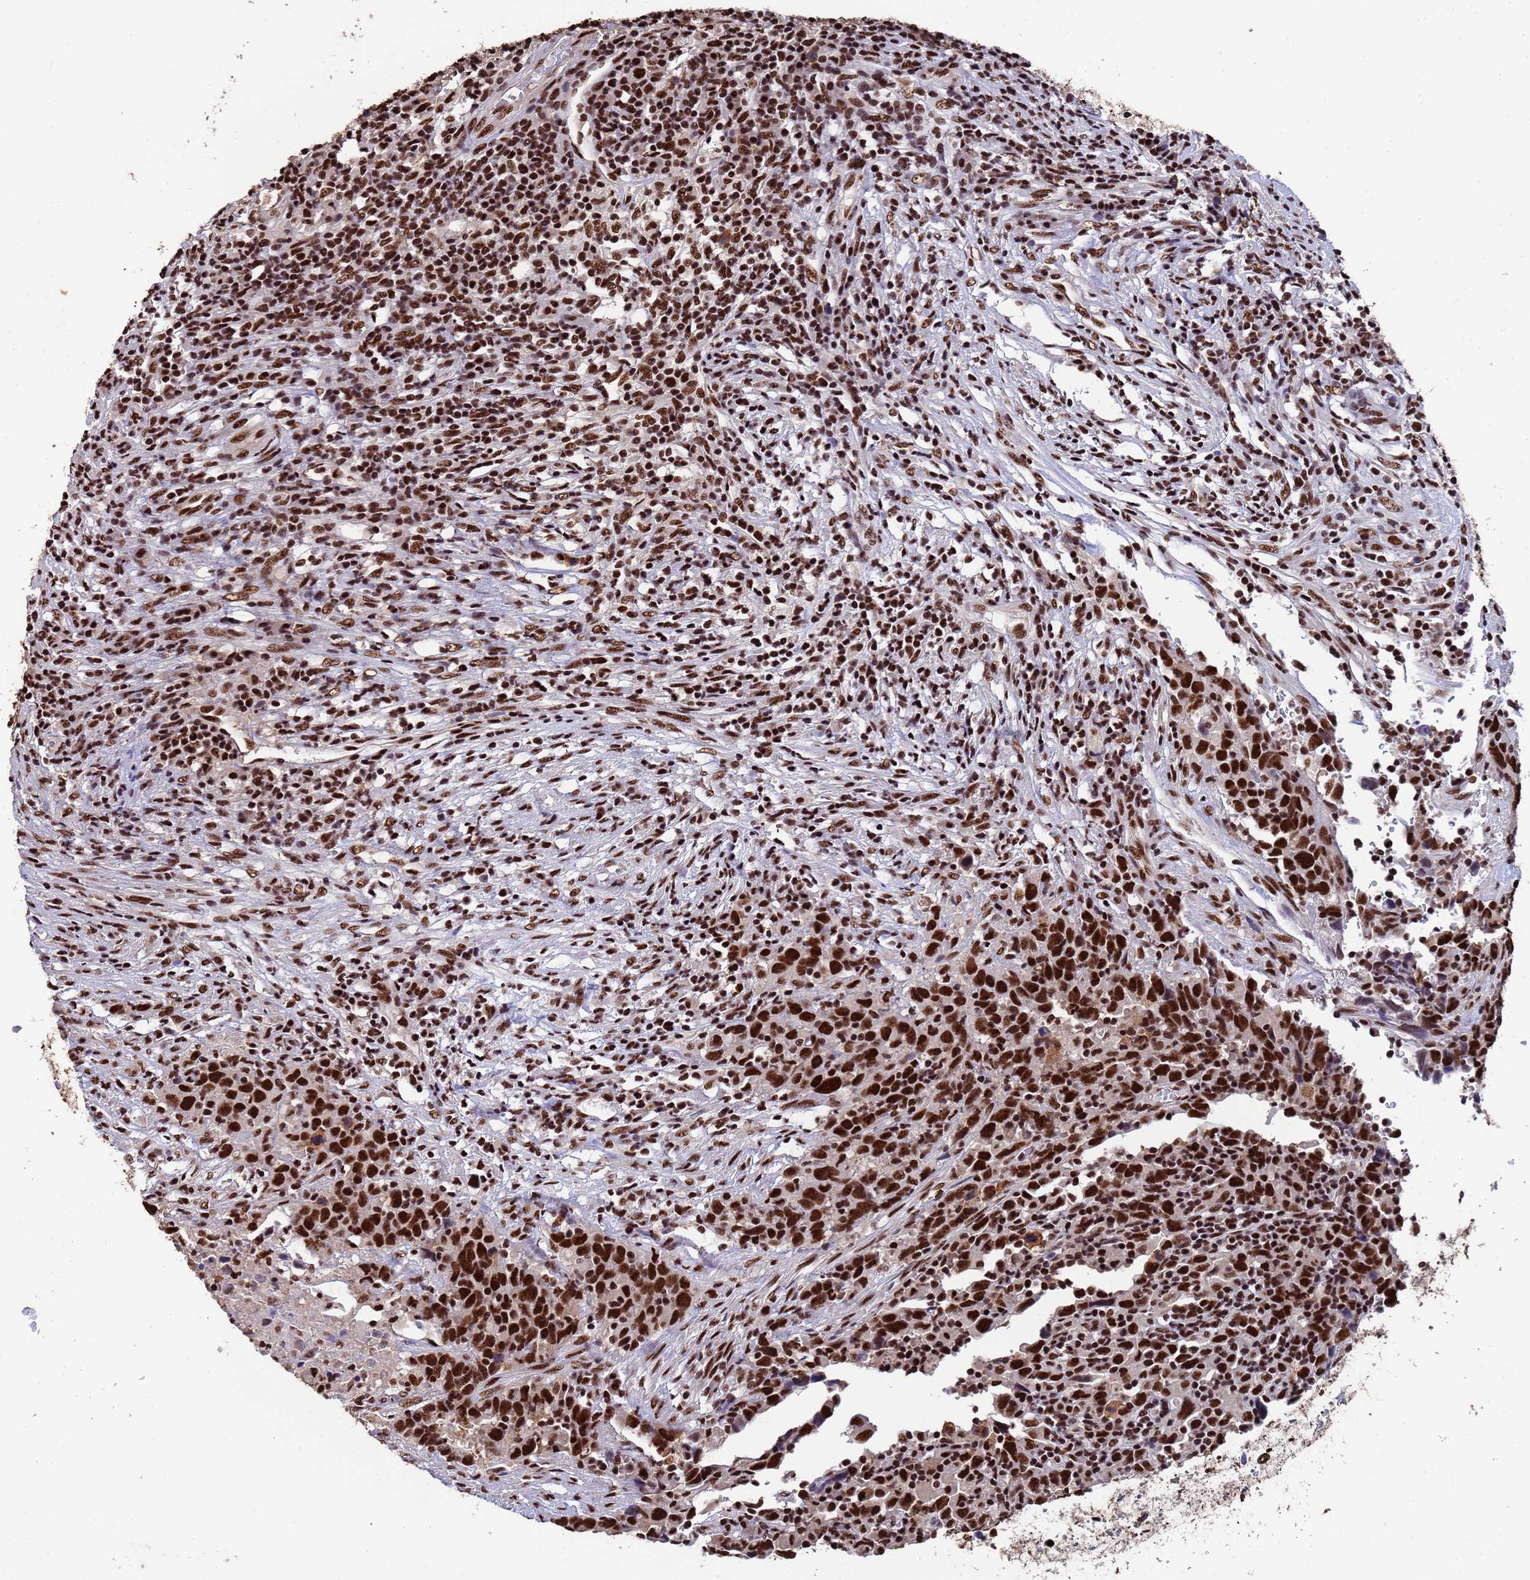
{"staining": {"intensity": "strong", "quantity": ">75%", "location": "nuclear"}, "tissue": "urothelial cancer", "cell_type": "Tumor cells", "image_type": "cancer", "snomed": [{"axis": "morphology", "description": "Urothelial carcinoma, High grade"}, {"axis": "topography", "description": "Urinary bladder"}], "caption": "Immunohistochemistry micrograph of human urothelial cancer stained for a protein (brown), which demonstrates high levels of strong nuclear positivity in approximately >75% of tumor cells.", "gene": "SF3B2", "patient": {"sex": "male", "age": 61}}